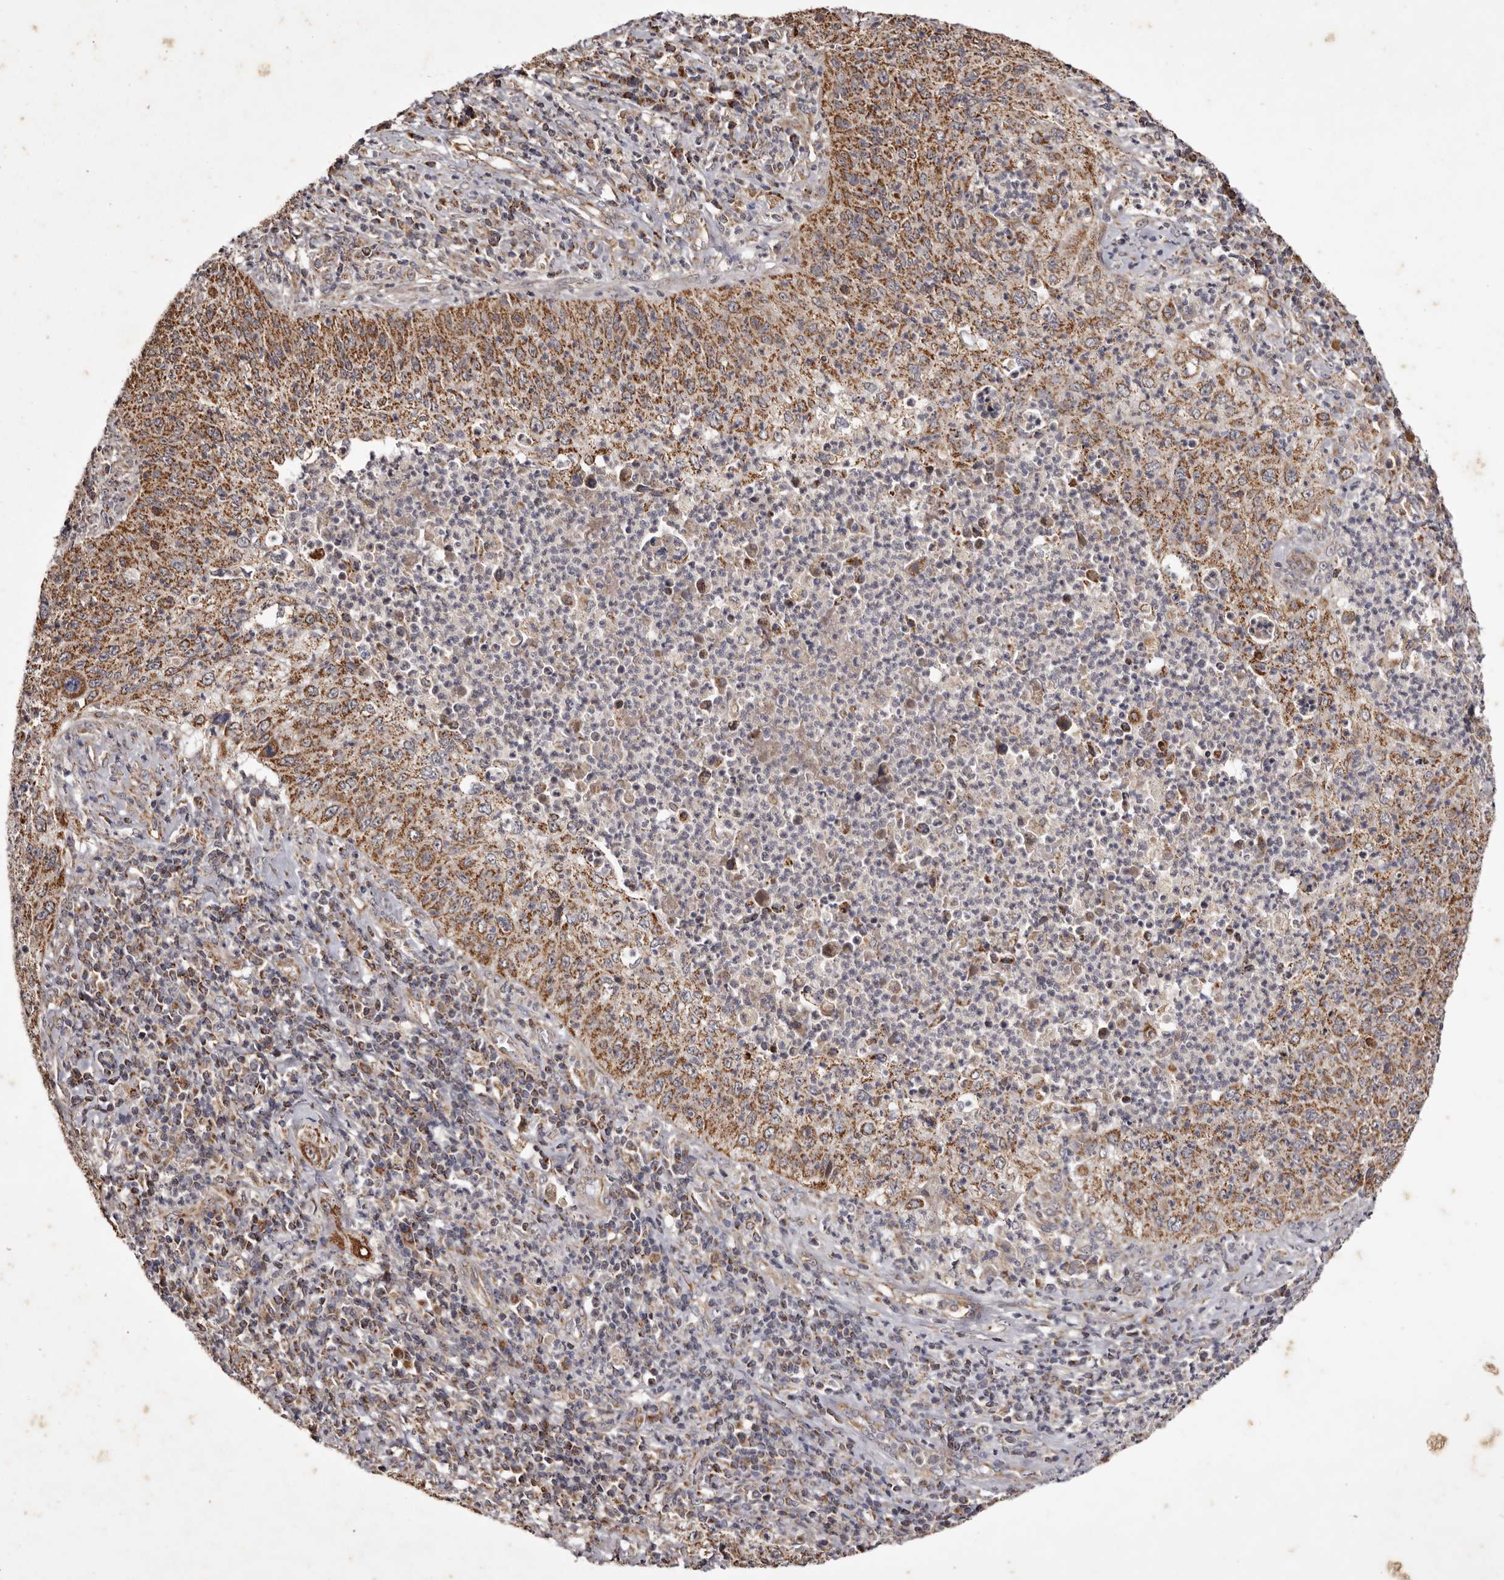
{"staining": {"intensity": "moderate", "quantity": ">75%", "location": "cytoplasmic/membranous"}, "tissue": "cervical cancer", "cell_type": "Tumor cells", "image_type": "cancer", "snomed": [{"axis": "morphology", "description": "Squamous cell carcinoma, NOS"}, {"axis": "topography", "description": "Cervix"}], "caption": "Cervical cancer (squamous cell carcinoma) stained for a protein (brown) reveals moderate cytoplasmic/membranous positive positivity in about >75% of tumor cells.", "gene": "CPLANE2", "patient": {"sex": "female", "age": 30}}